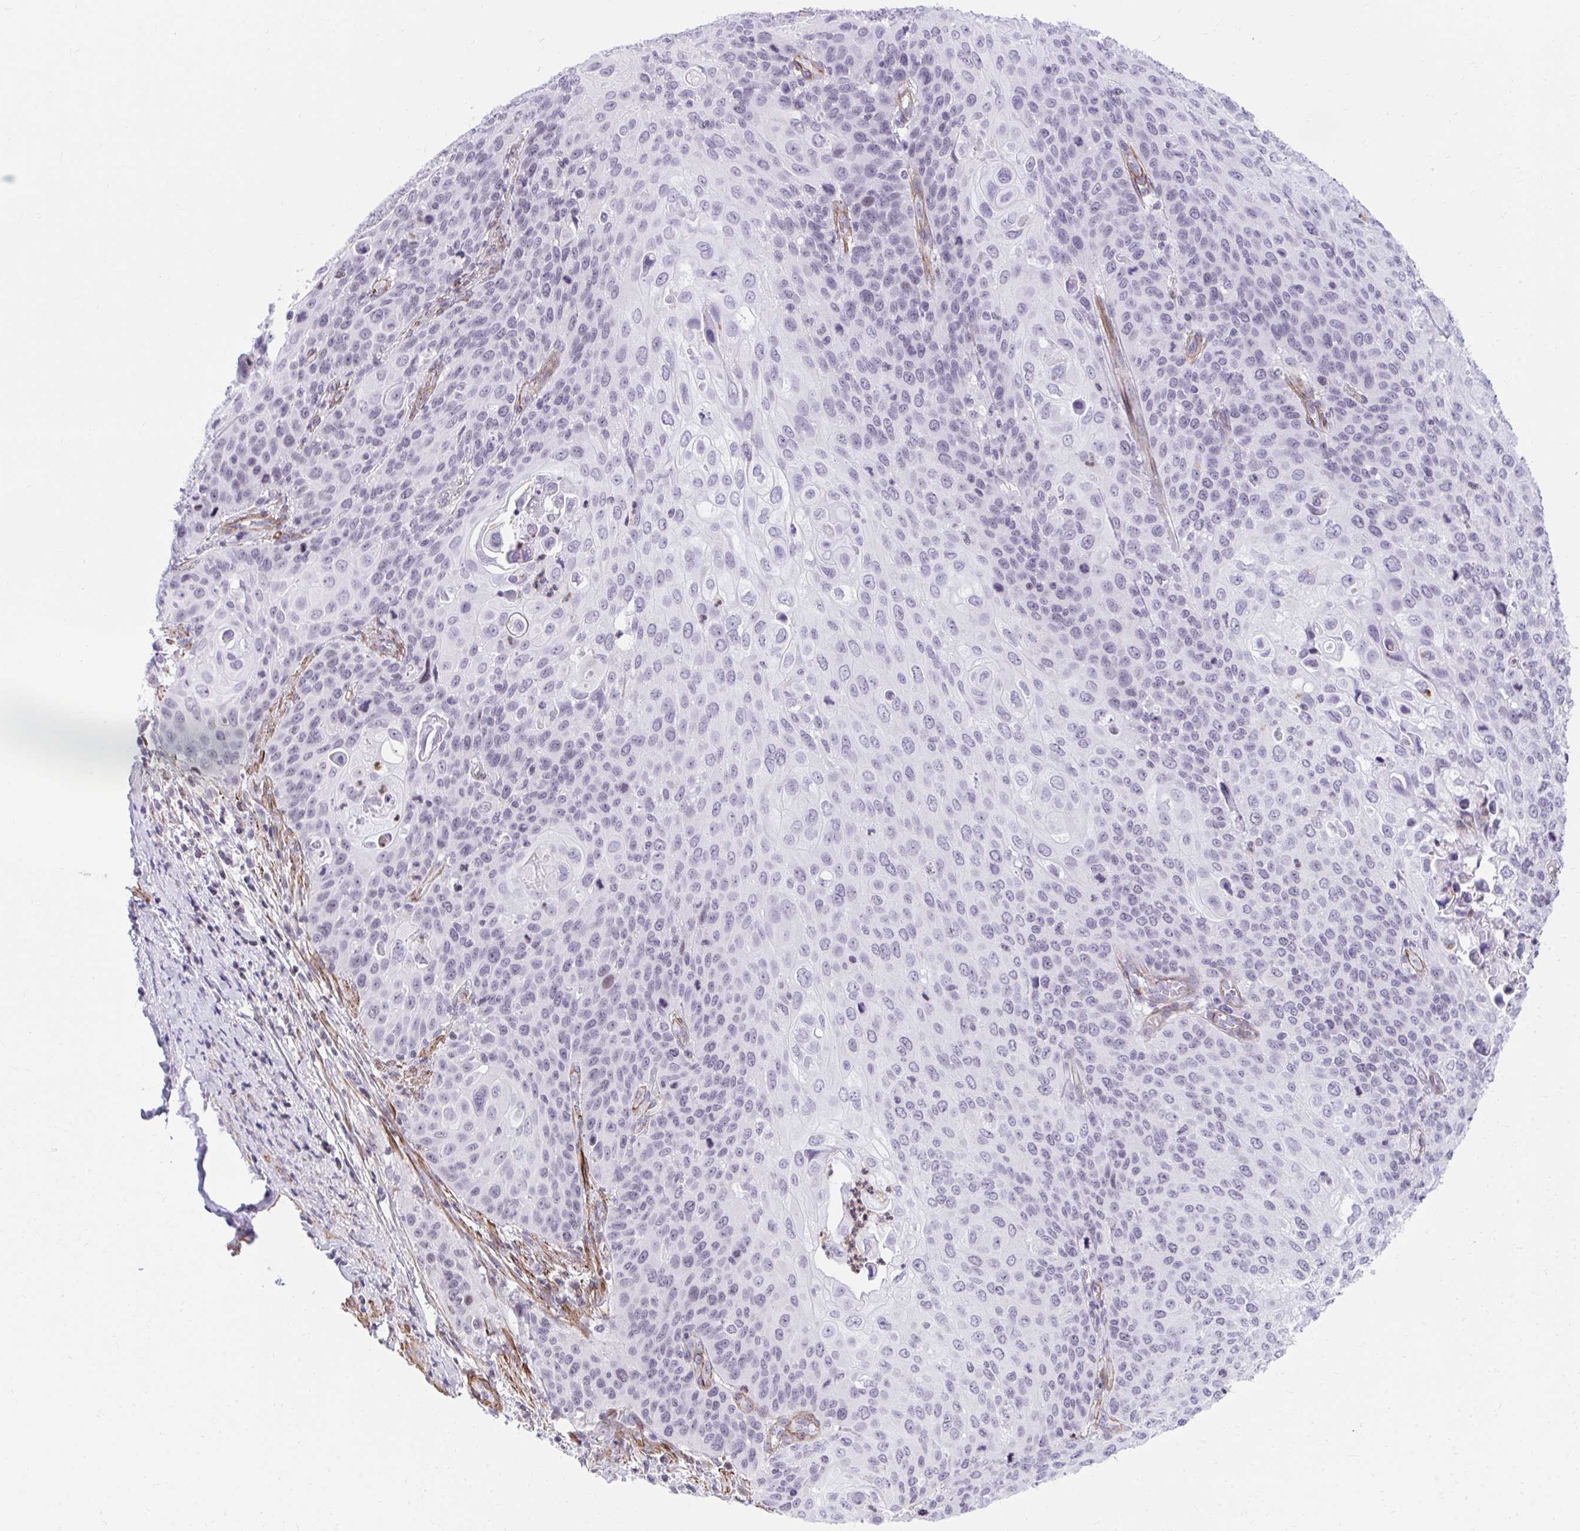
{"staining": {"intensity": "negative", "quantity": "none", "location": "none"}, "tissue": "cervical cancer", "cell_type": "Tumor cells", "image_type": "cancer", "snomed": [{"axis": "morphology", "description": "Squamous cell carcinoma, NOS"}, {"axis": "topography", "description": "Cervix"}], "caption": "The image reveals no significant staining in tumor cells of cervical cancer.", "gene": "KCNN4", "patient": {"sex": "female", "age": 65}}